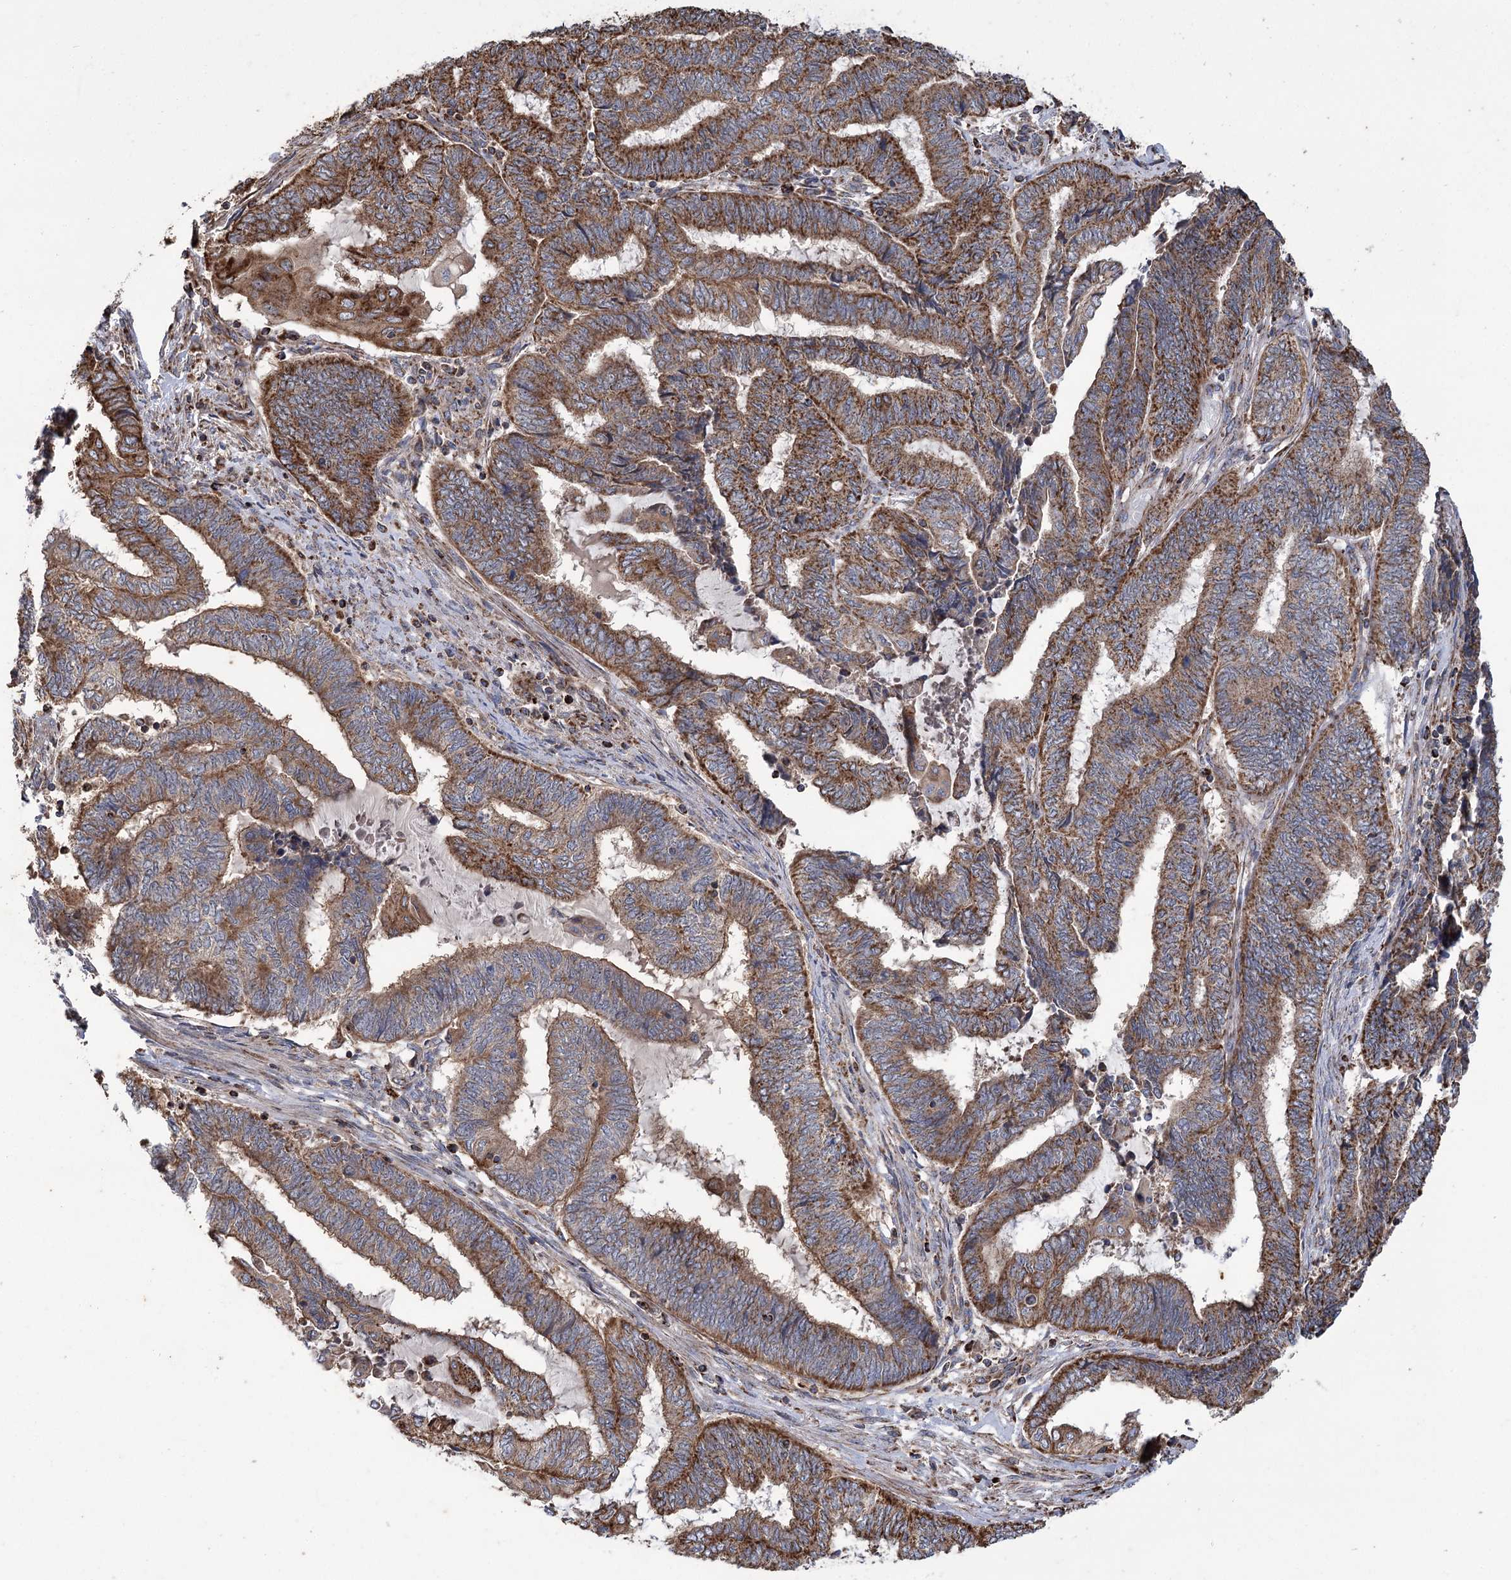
{"staining": {"intensity": "moderate", "quantity": ">75%", "location": "cytoplasmic/membranous"}, "tissue": "endometrial cancer", "cell_type": "Tumor cells", "image_type": "cancer", "snomed": [{"axis": "morphology", "description": "Adenocarcinoma, NOS"}, {"axis": "topography", "description": "Uterus"}, {"axis": "topography", "description": "Endometrium"}], "caption": "This micrograph displays endometrial cancer stained with IHC to label a protein in brown. The cytoplasmic/membranous of tumor cells show moderate positivity for the protein. Nuclei are counter-stained blue.", "gene": "CARD19", "patient": {"sex": "female", "age": 70}}